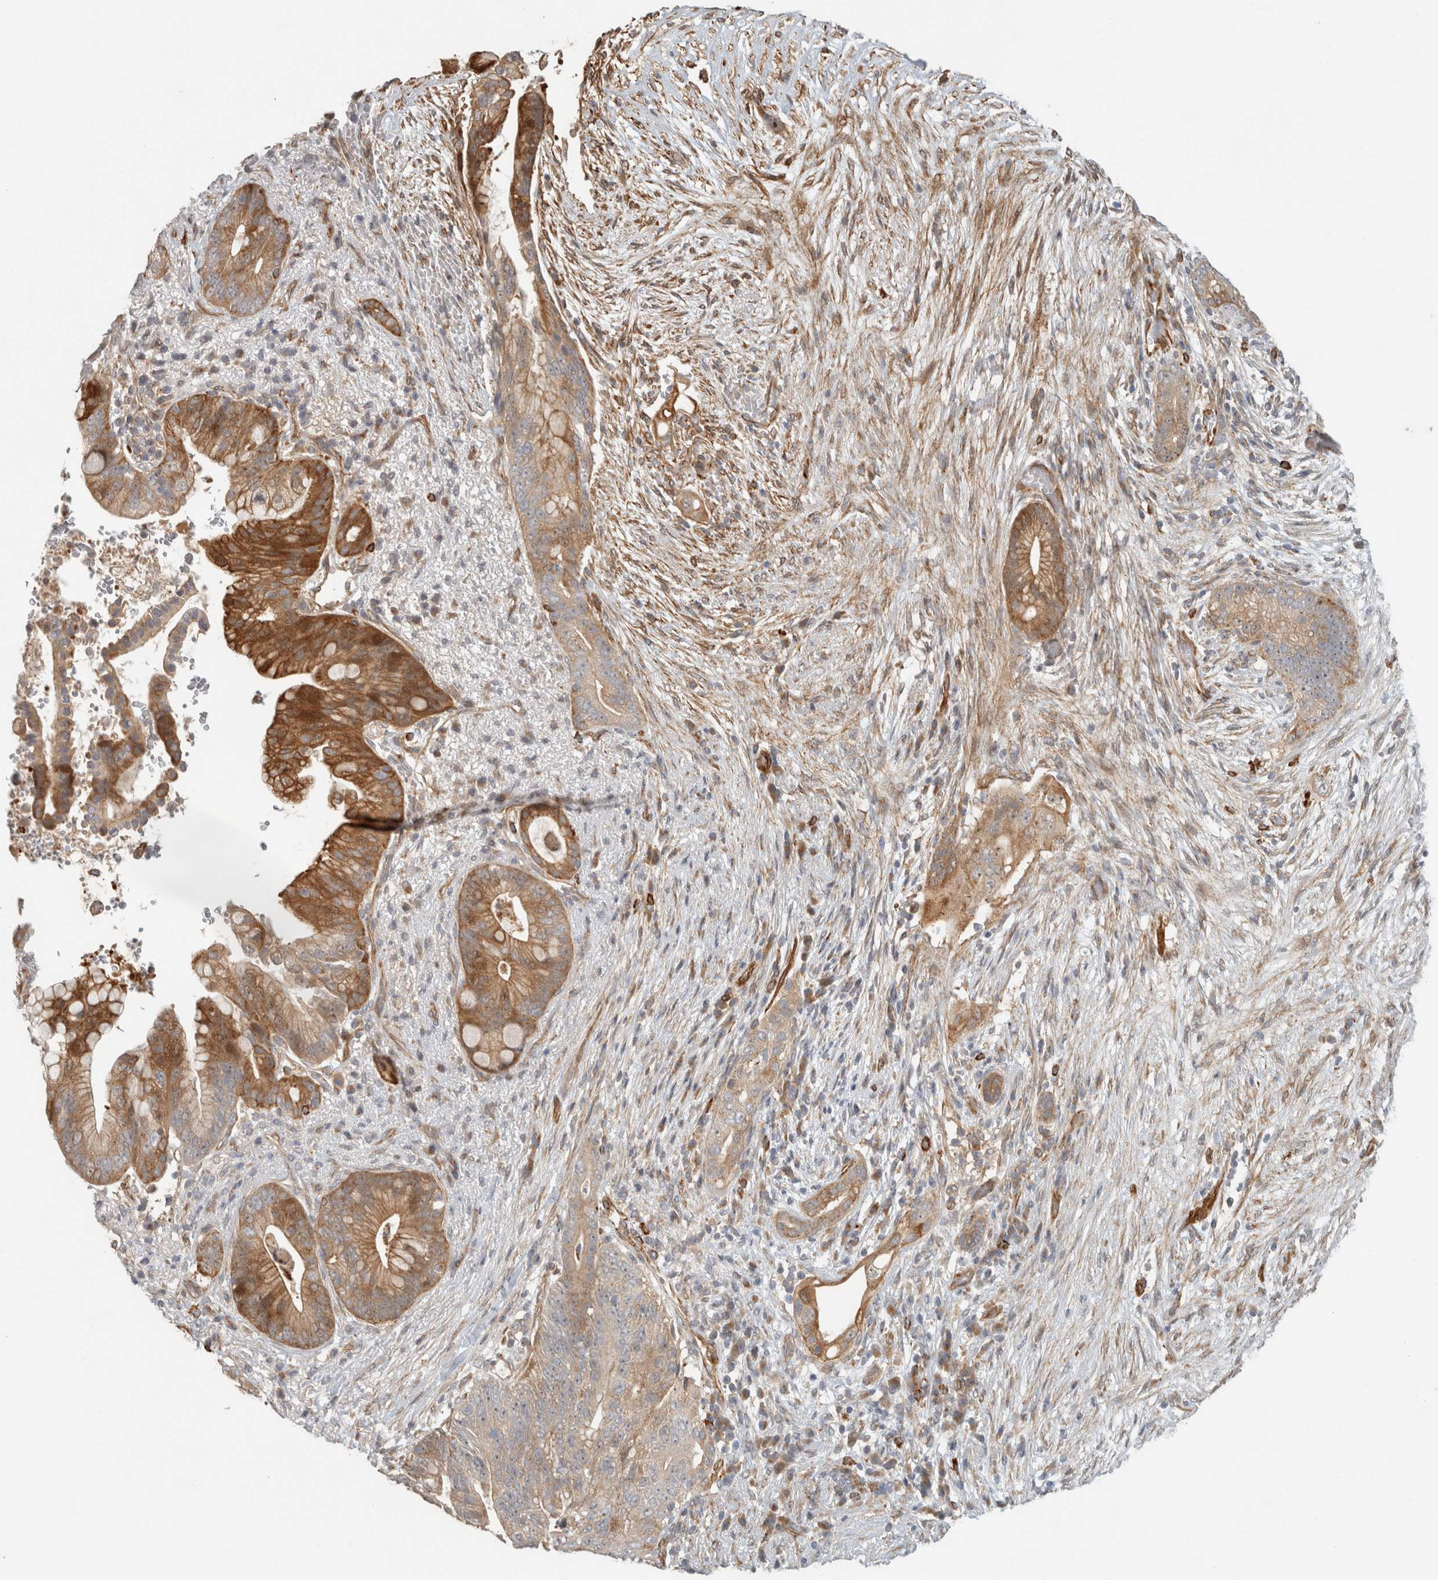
{"staining": {"intensity": "strong", "quantity": ">75%", "location": "cytoplasmic/membranous"}, "tissue": "pancreatic cancer", "cell_type": "Tumor cells", "image_type": "cancer", "snomed": [{"axis": "morphology", "description": "Adenocarcinoma, NOS"}, {"axis": "topography", "description": "Pancreas"}], "caption": "A high amount of strong cytoplasmic/membranous positivity is identified in about >75% of tumor cells in pancreatic adenocarcinoma tissue.", "gene": "SIPA1L2", "patient": {"sex": "male", "age": 53}}